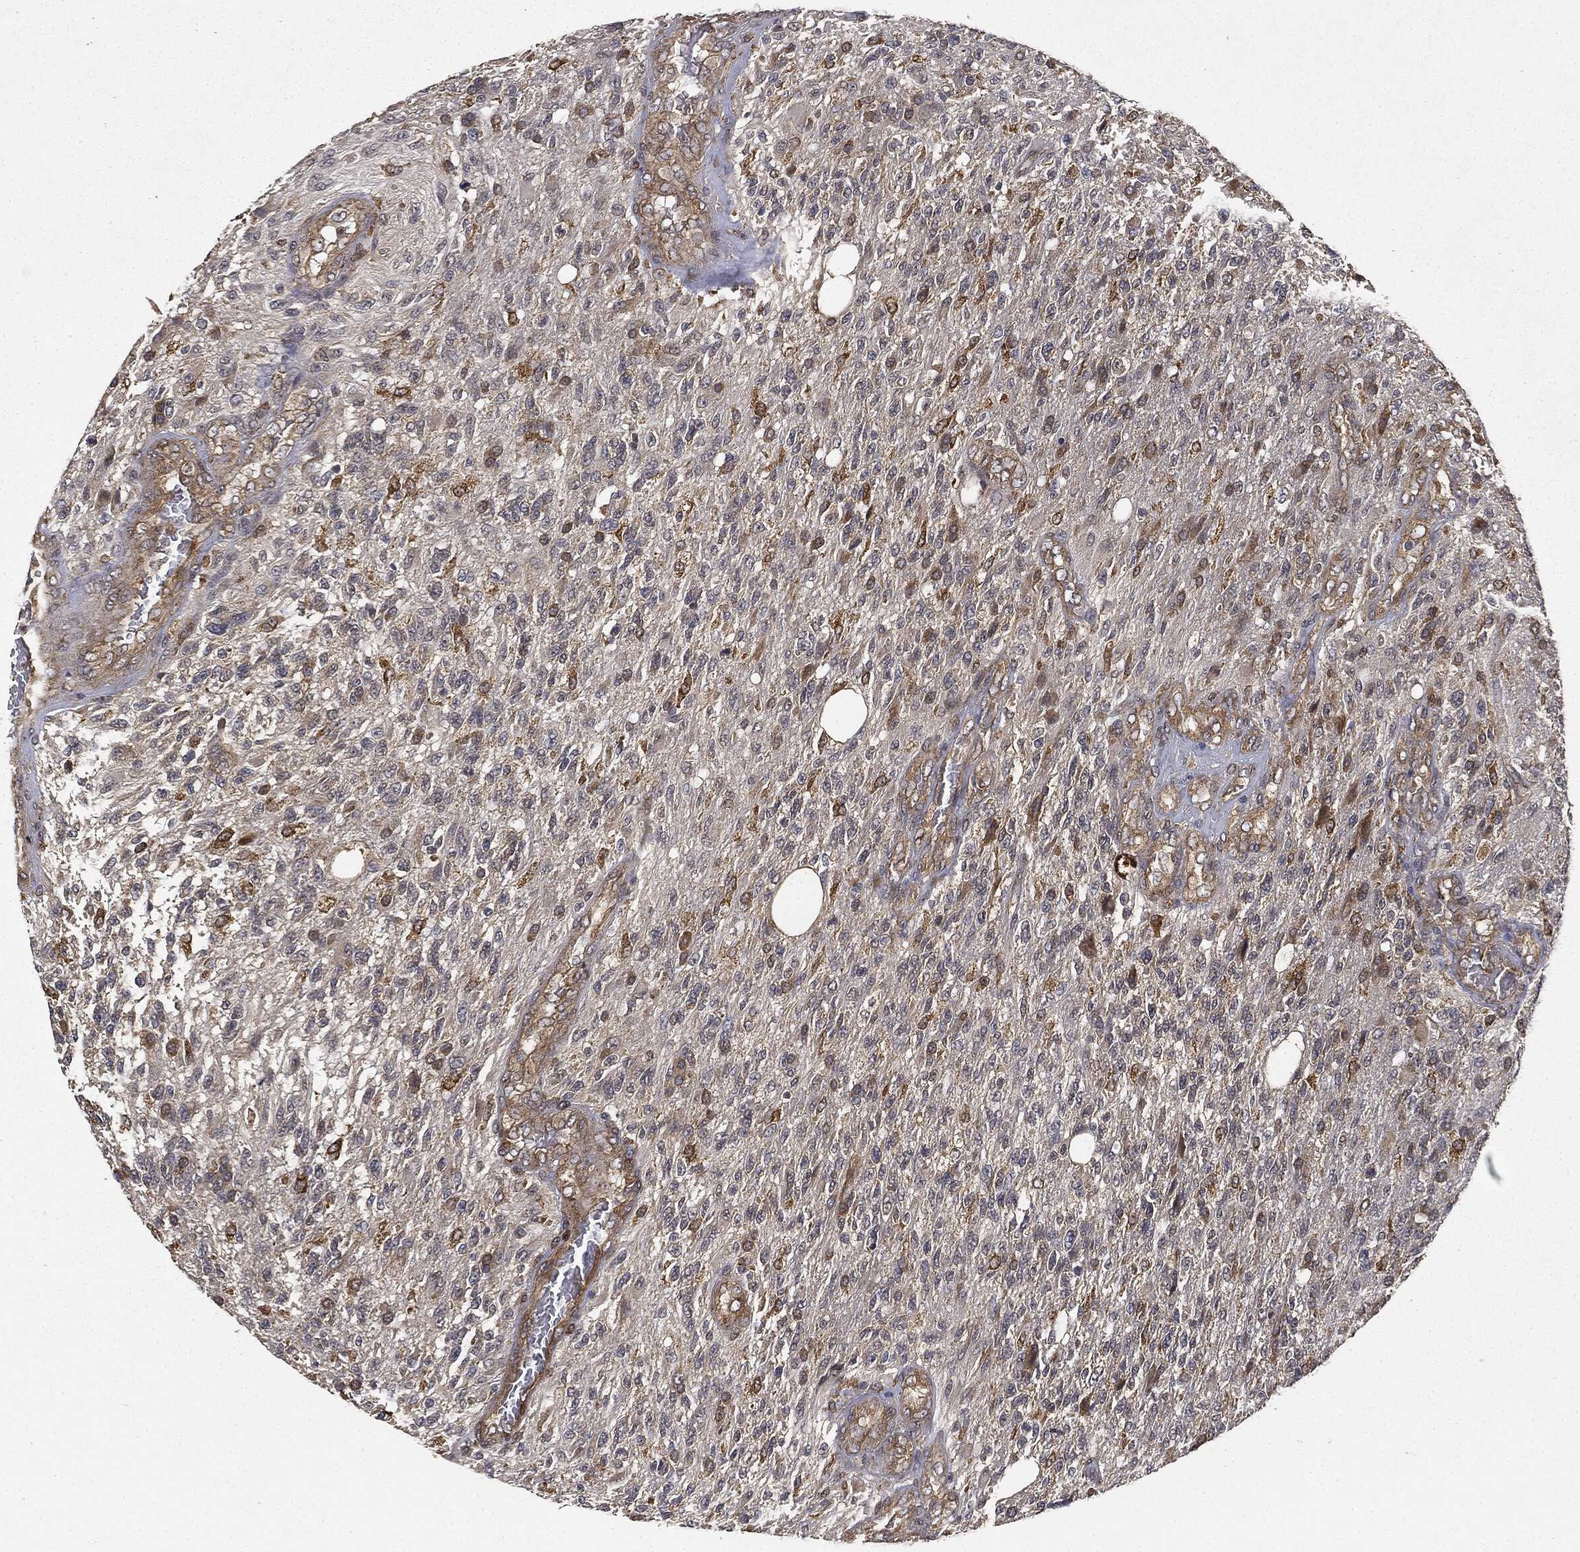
{"staining": {"intensity": "negative", "quantity": "none", "location": "none"}, "tissue": "glioma", "cell_type": "Tumor cells", "image_type": "cancer", "snomed": [{"axis": "morphology", "description": "Glioma, malignant, High grade"}, {"axis": "topography", "description": "Brain"}], "caption": "The photomicrograph demonstrates no staining of tumor cells in malignant glioma (high-grade).", "gene": "MIER2", "patient": {"sex": "male", "age": 56}}